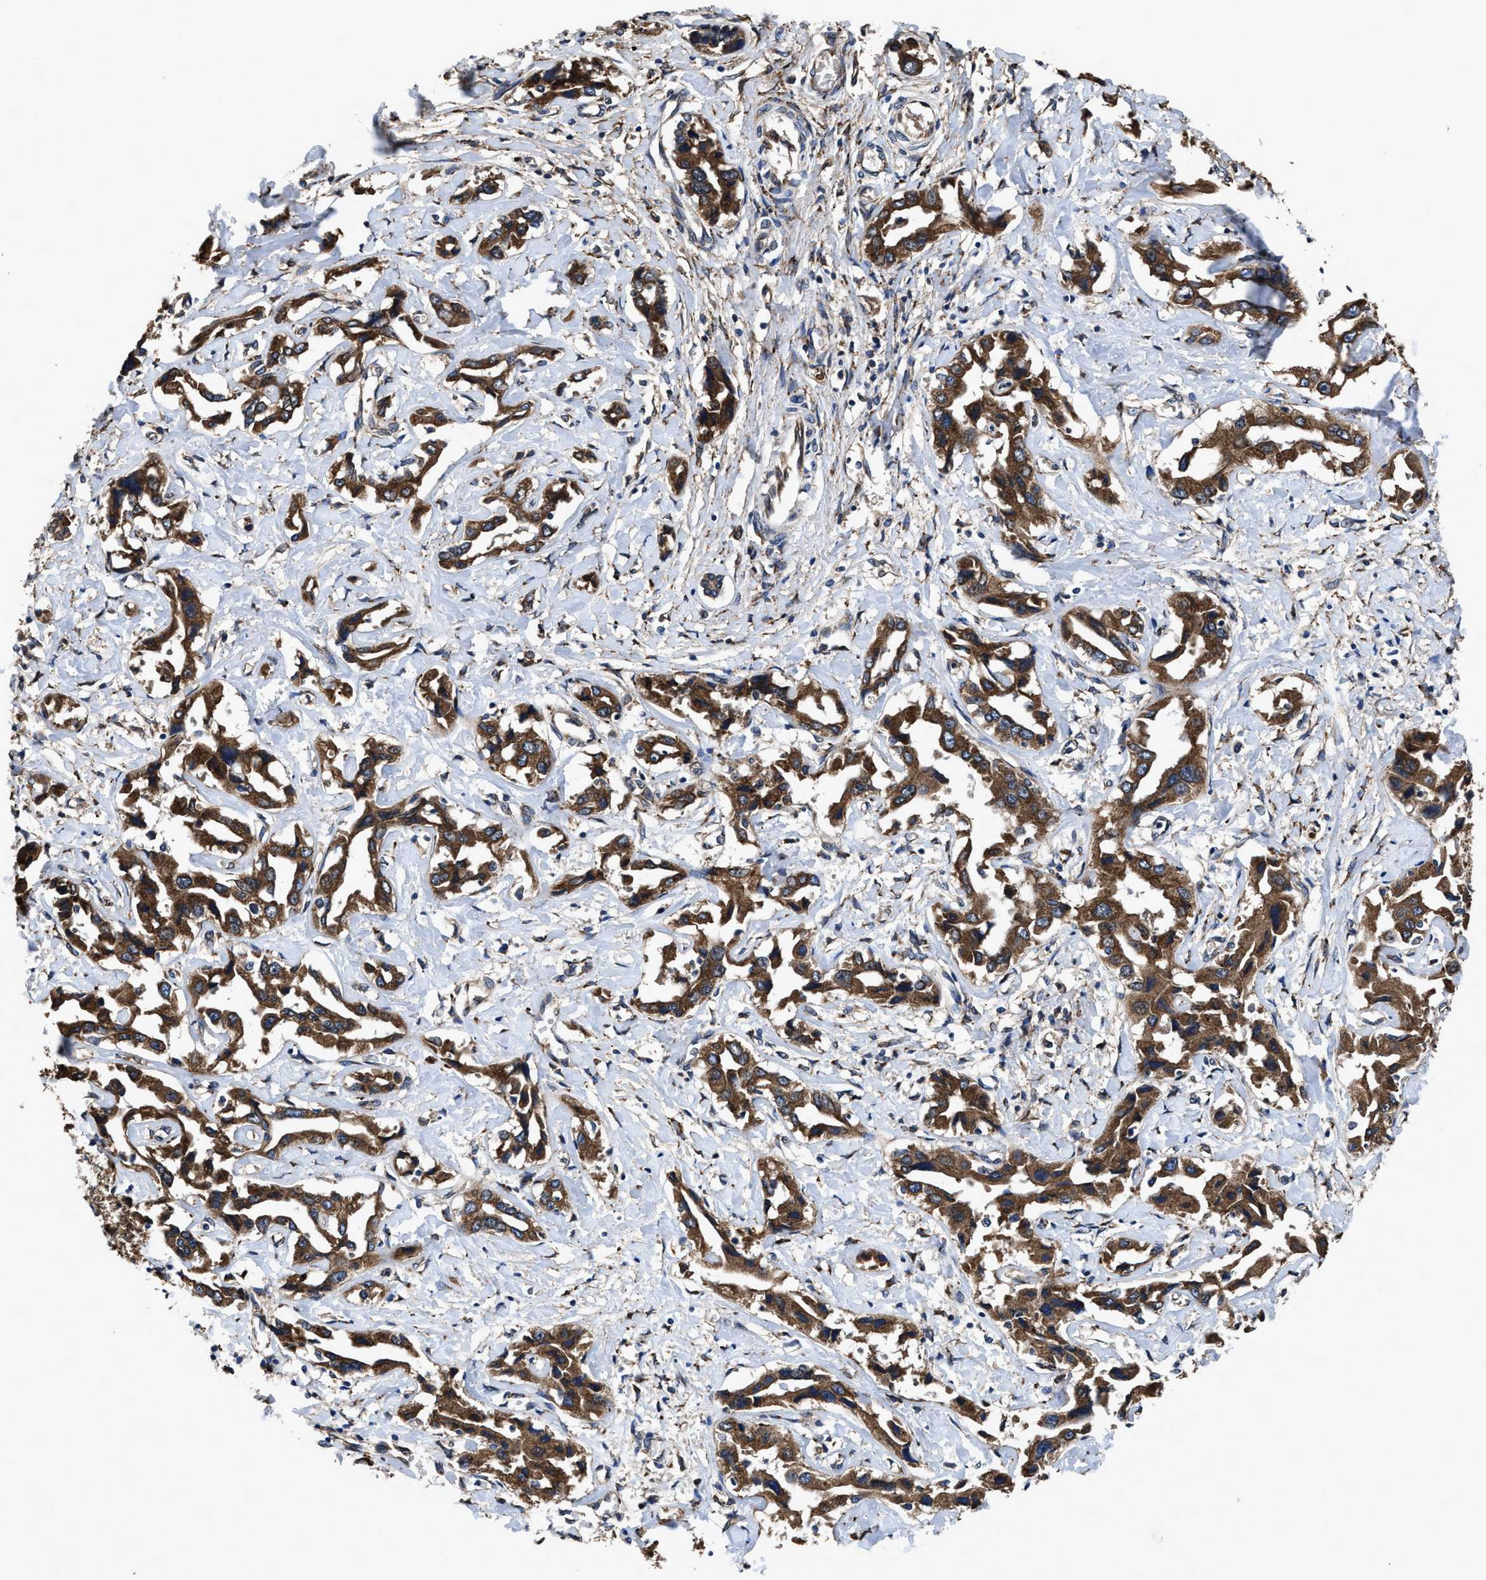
{"staining": {"intensity": "strong", "quantity": ">75%", "location": "cytoplasmic/membranous"}, "tissue": "liver cancer", "cell_type": "Tumor cells", "image_type": "cancer", "snomed": [{"axis": "morphology", "description": "Cholangiocarcinoma"}, {"axis": "topography", "description": "Liver"}], "caption": "Liver cancer stained with a protein marker exhibits strong staining in tumor cells.", "gene": "IDNK", "patient": {"sex": "male", "age": 59}}